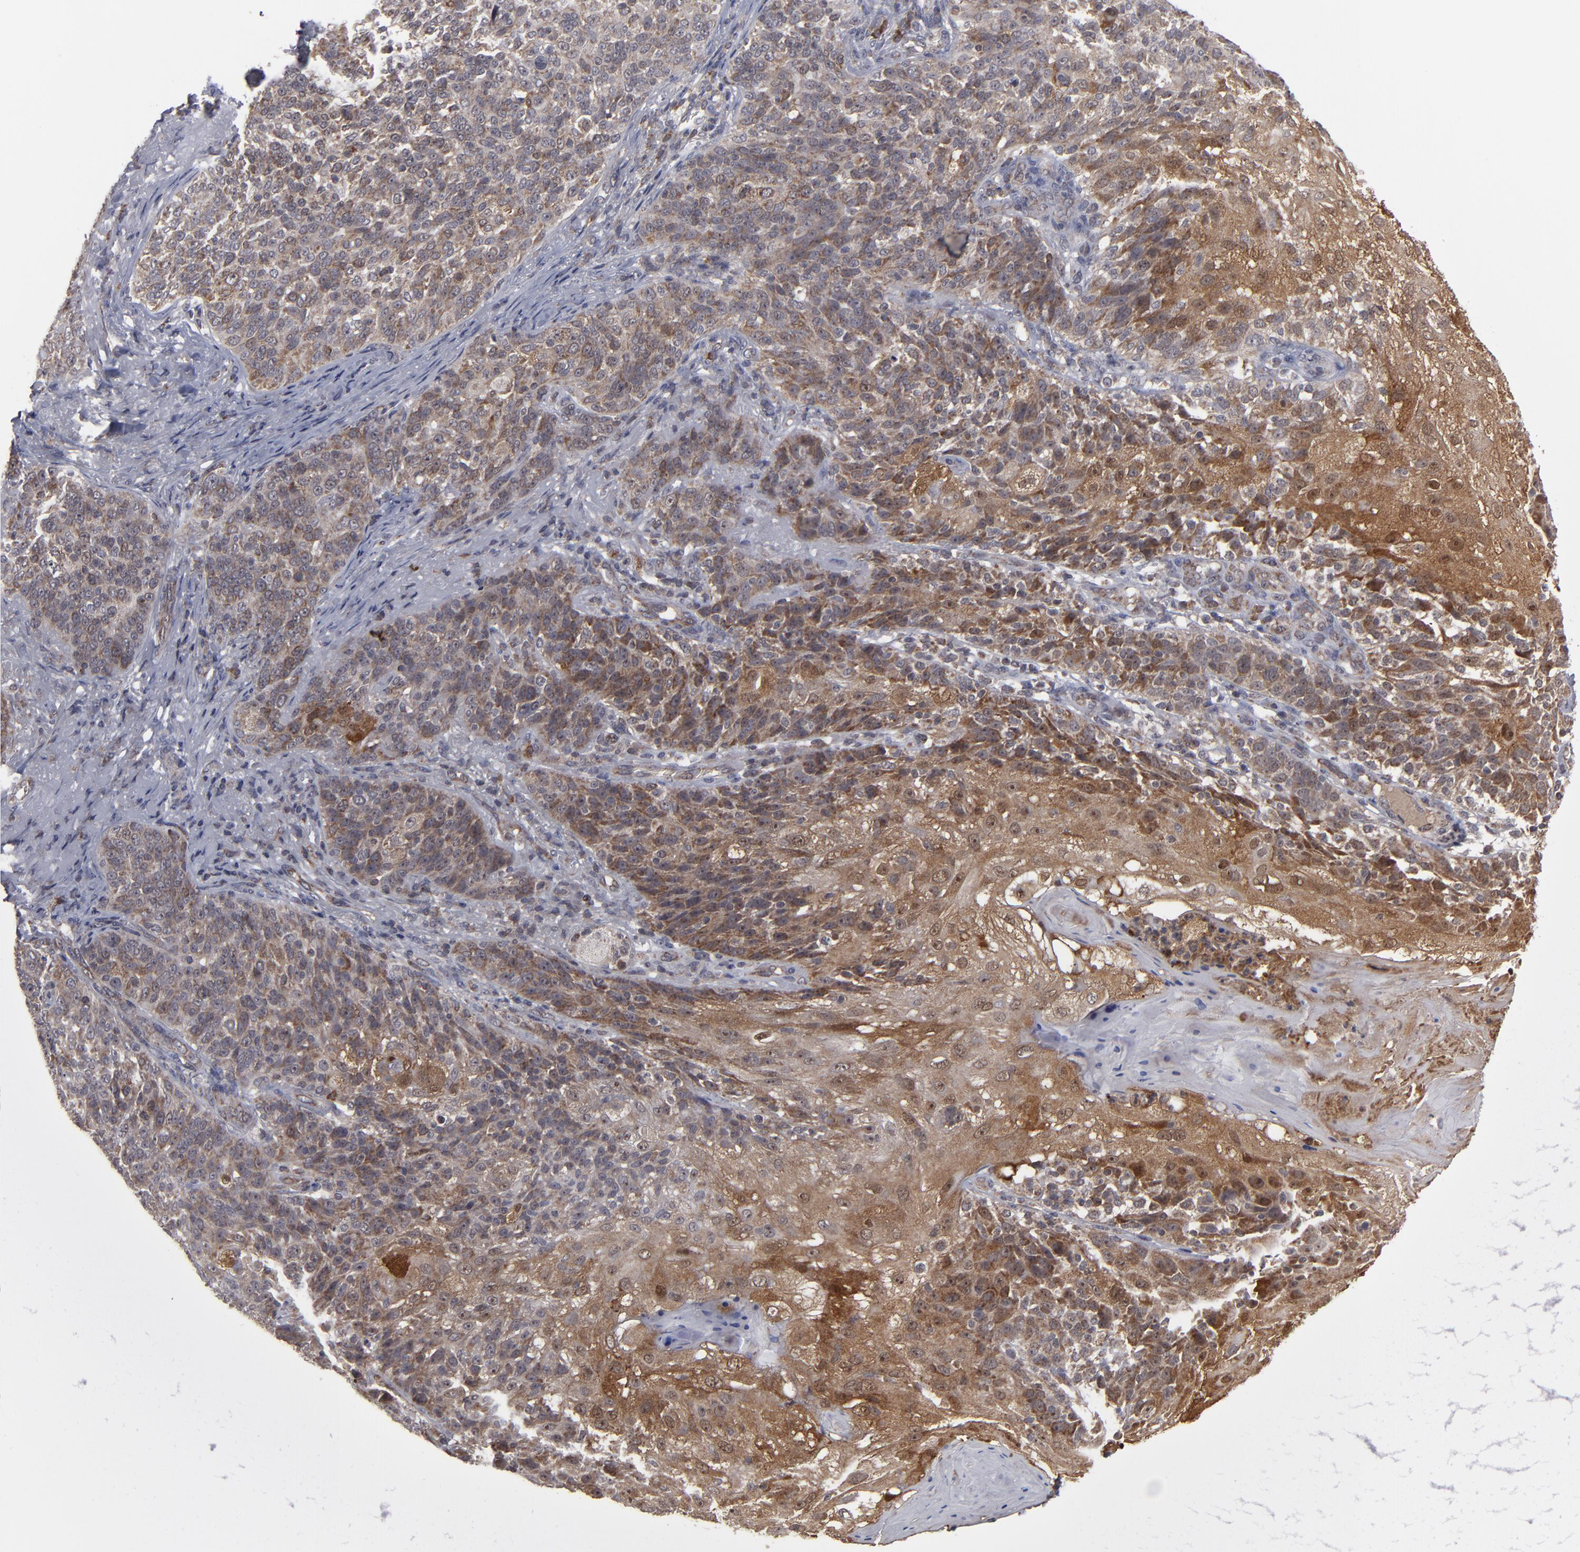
{"staining": {"intensity": "strong", "quantity": ">75%", "location": "cytoplasmic/membranous"}, "tissue": "skin cancer", "cell_type": "Tumor cells", "image_type": "cancer", "snomed": [{"axis": "morphology", "description": "Normal tissue, NOS"}, {"axis": "morphology", "description": "Squamous cell carcinoma, NOS"}, {"axis": "topography", "description": "Skin"}], "caption": "Skin squamous cell carcinoma tissue shows strong cytoplasmic/membranous staining in approximately >75% of tumor cells (Brightfield microscopy of DAB IHC at high magnification).", "gene": "GLCCI1", "patient": {"sex": "female", "age": 83}}